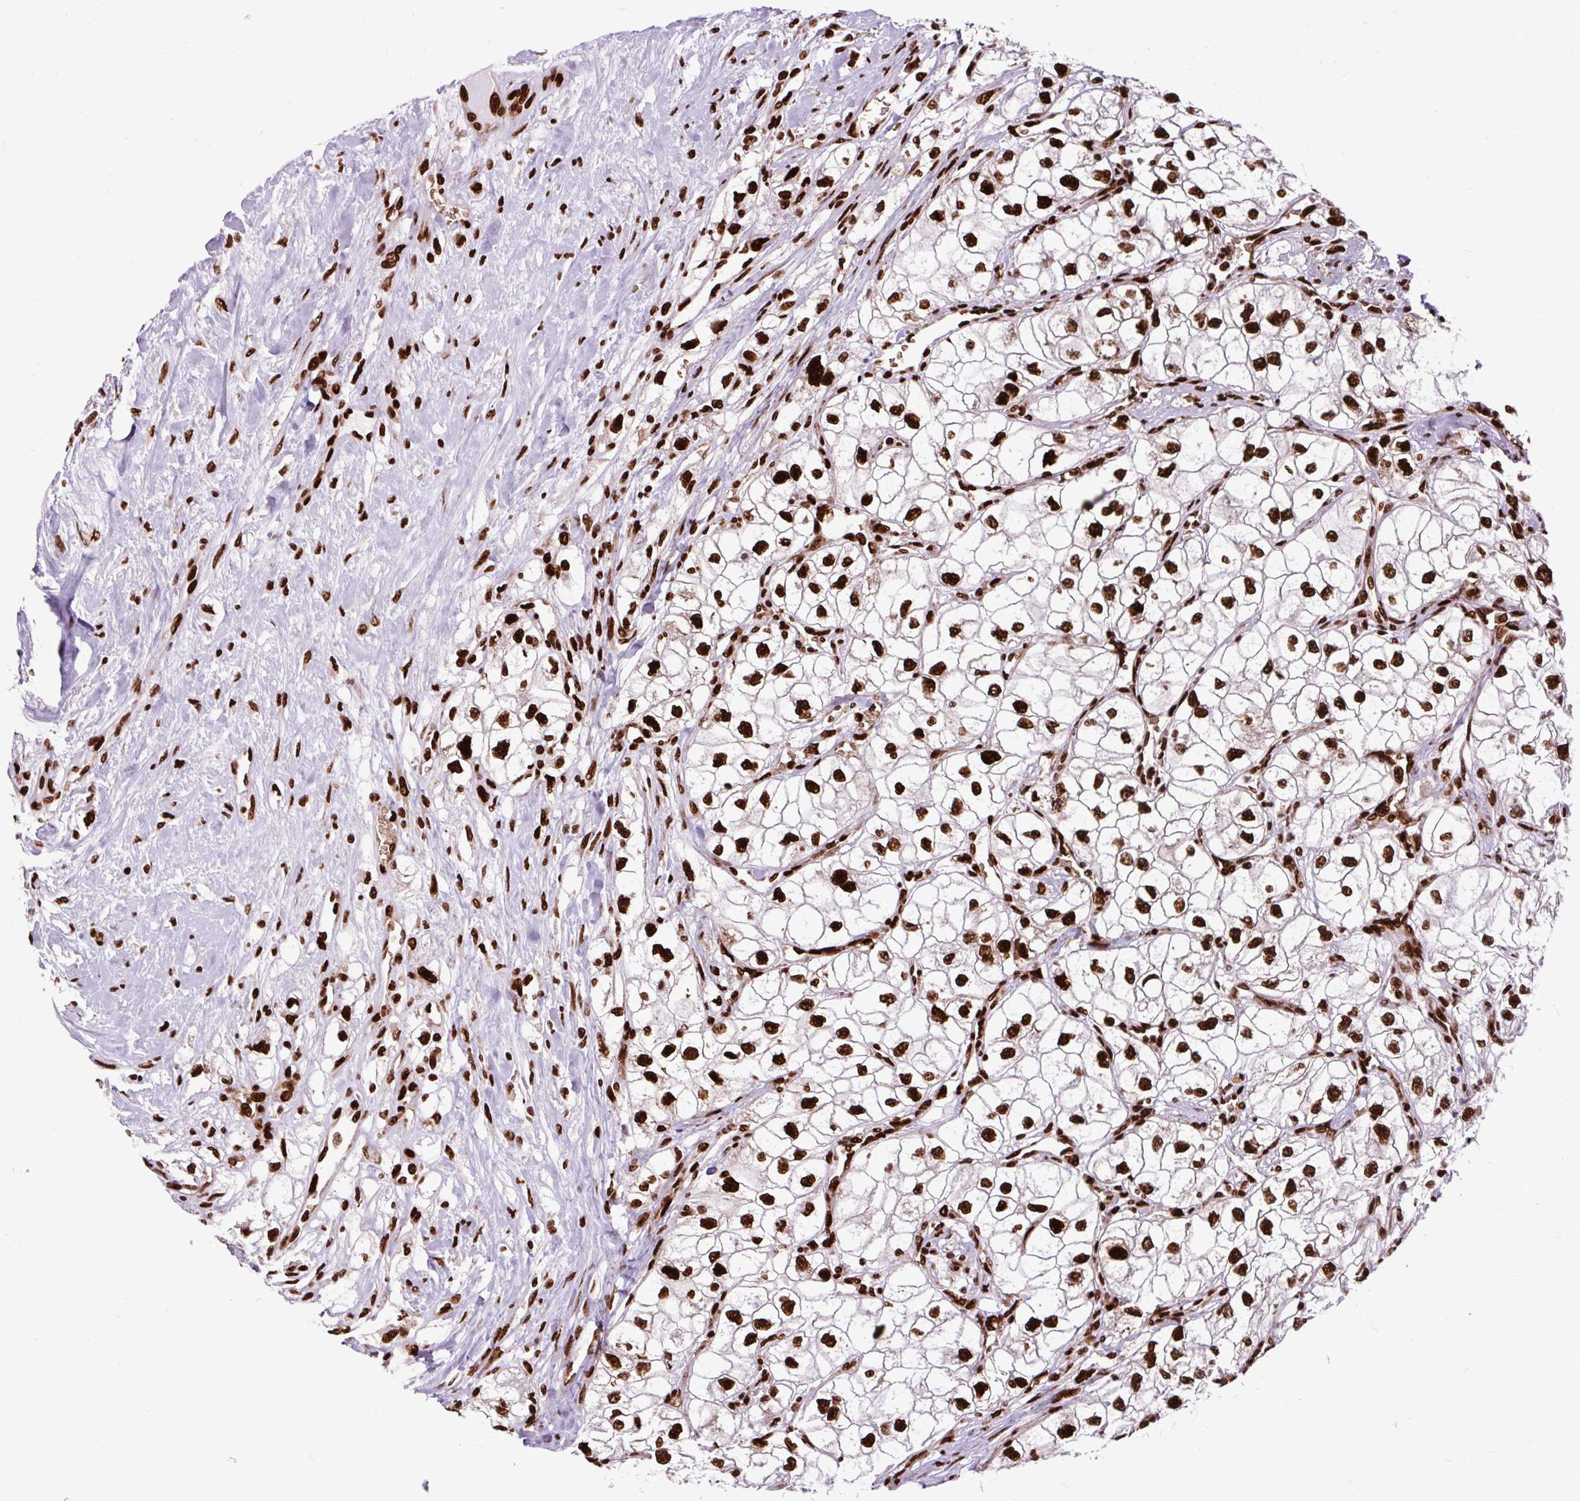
{"staining": {"intensity": "strong", "quantity": ">75%", "location": "nuclear"}, "tissue": "renal cancer", "cell_type": "Tumor cells", "image_type": "cancer", "snomed": [{"axis": "morphology", "description": "Adenocarcinoma, NOS"}, {"axis": "topography", "description": "Kidney"}], "caption": "A micrograph of human renal cancer (adenocarcinoma) stained for a protein reveals strong nuclear brown staining in tumor cells.", "gene": "FUS", "patient": {"sex": "male", "age": 59}}